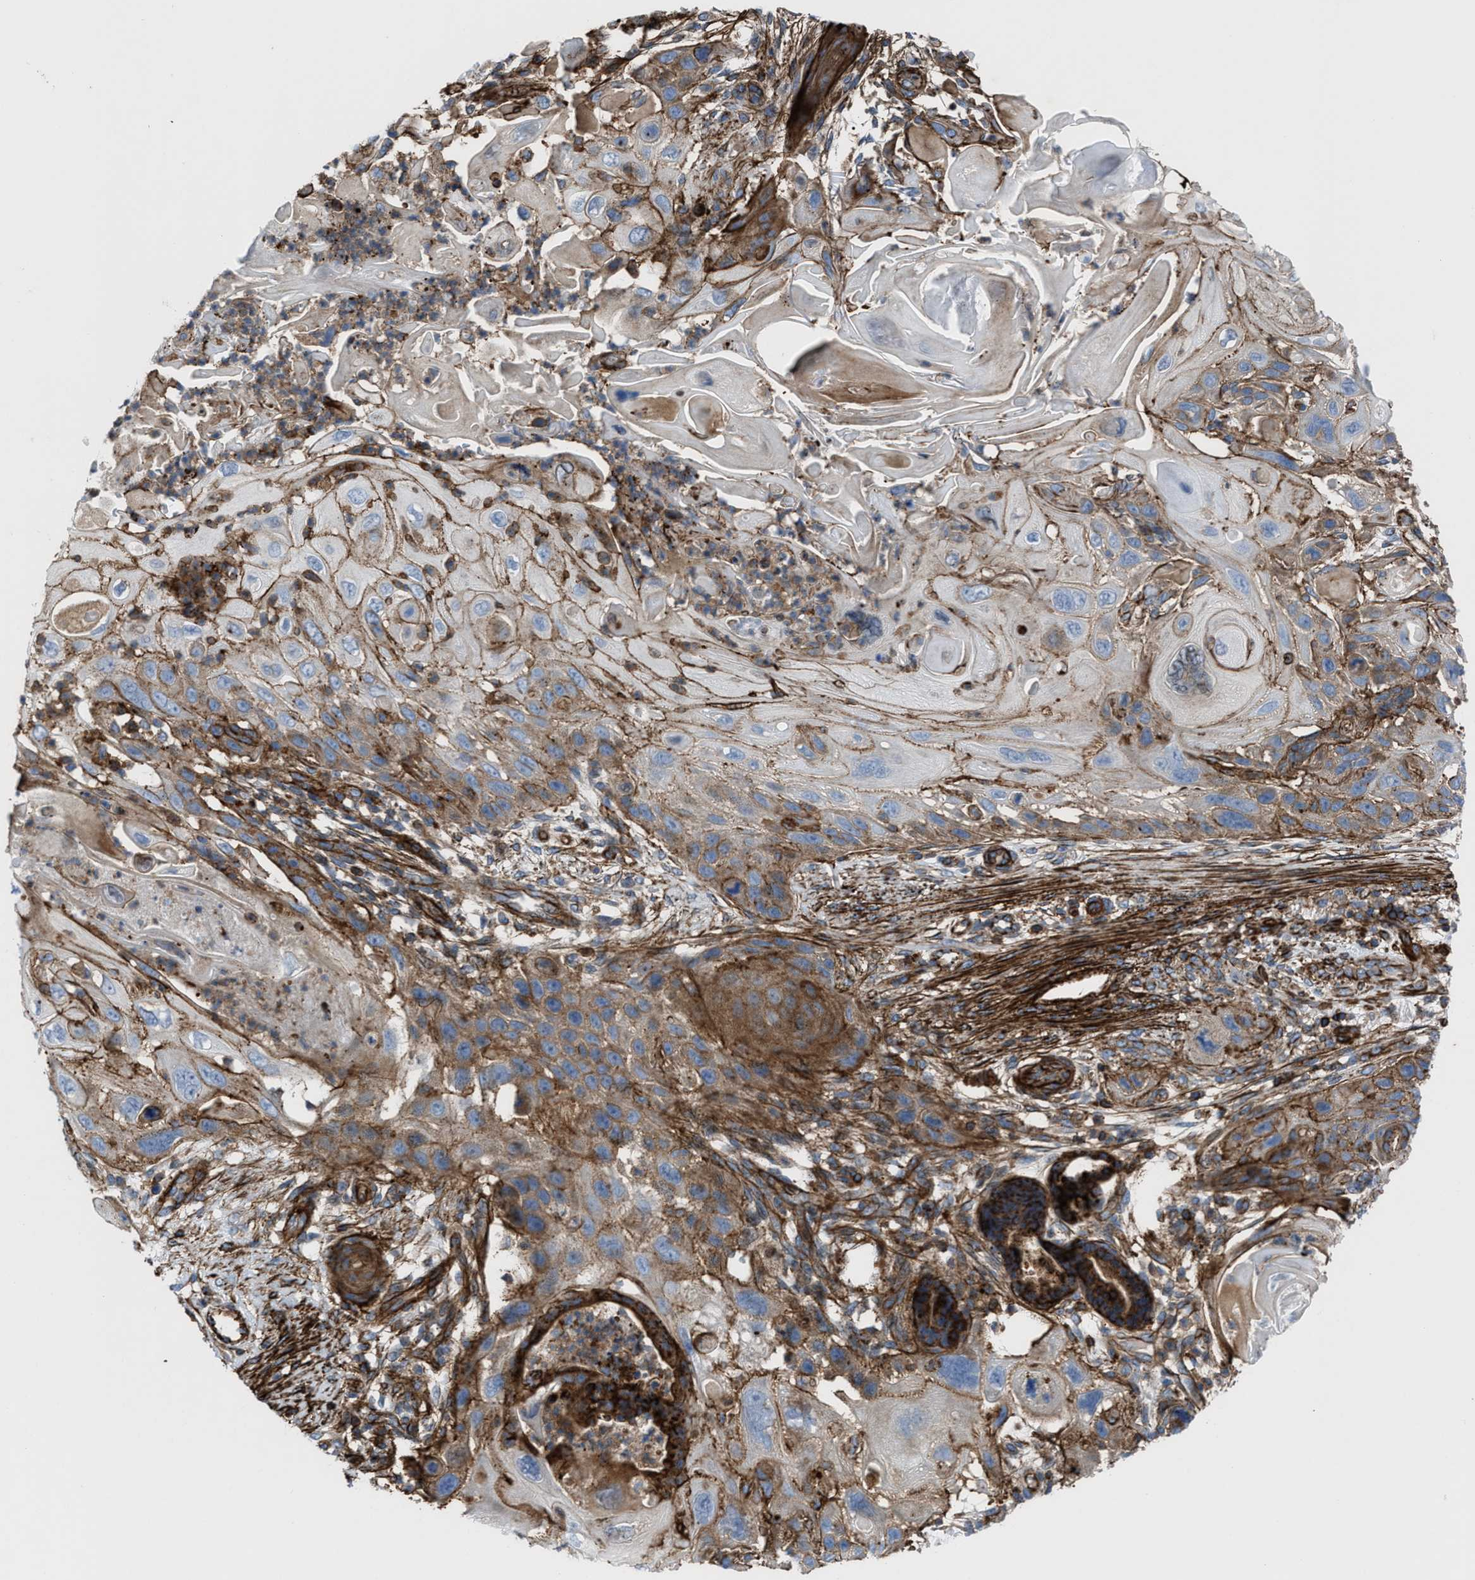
{"staining": {"intensity": "moderate", "quantity": "25%-75%", "location": "cytoplasmic/membranous"}, "tissue": "skin cancer", "cell_type": "Tumor cells", "image_type": "cancer", "snomed": [{"axis": "morphology", "description": "Squamous cell carcinoma, NOS"}, {"axis": "topography", "description": "Skin"}], "caption": "This is a micrograph of immunohistochemistry (IHC) staining of skin cancer (squamous cell carcinoma), which shows moderate staining in the cytoplasmic/membranous of tumor cells.", "gene": "AGPAT2", "patient": {"sex": "female", "age": 77}}